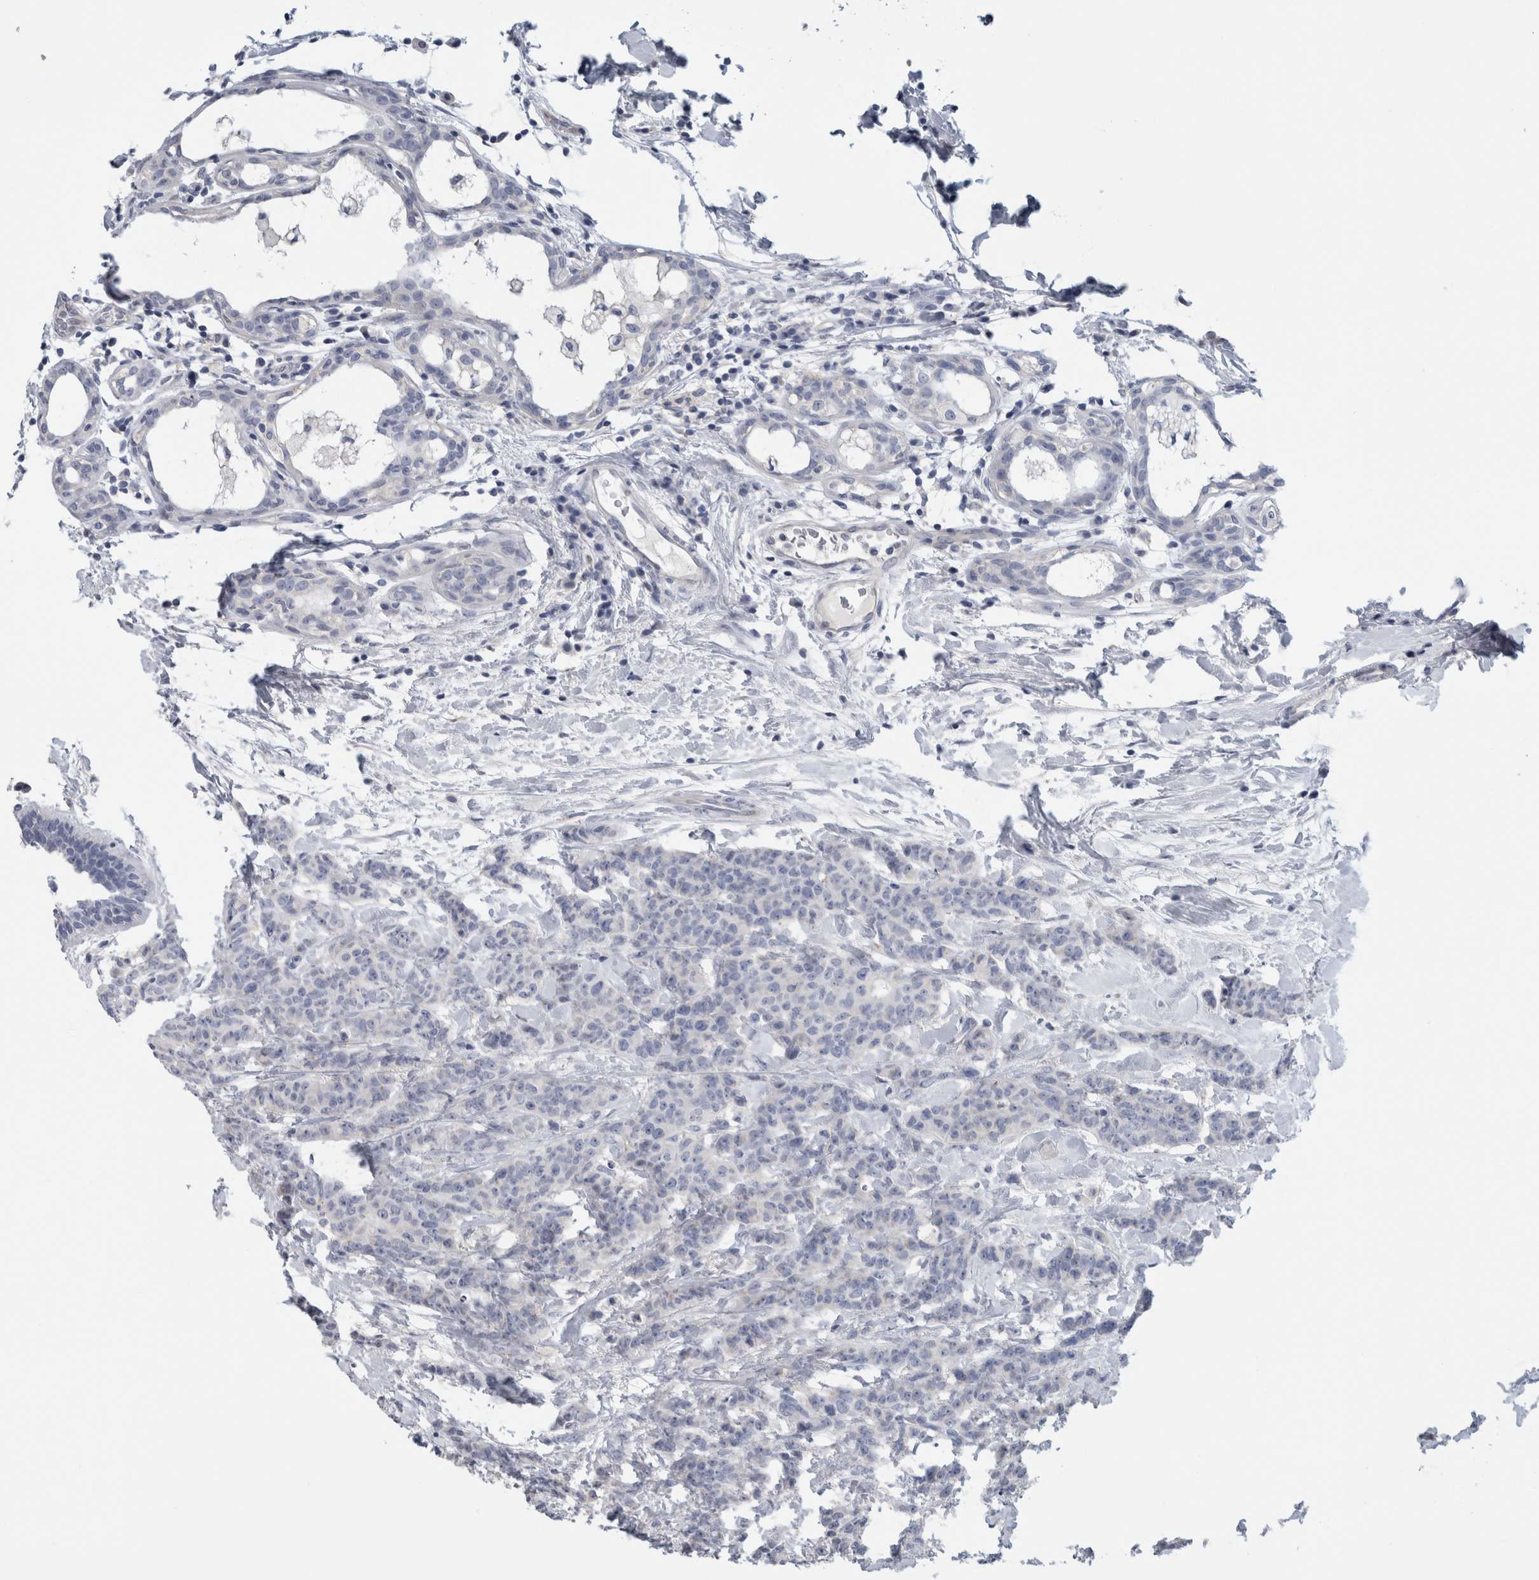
{"staining": {"intensity": "negative", "quantity": "none", "location": "none"}, "tissue": "breast cancer", "cell_type": "Tumor cells", "image_type": "cancer", "snomed": [{"axis": "morphology", "description": "Normal tissue, NOS"}, {"axis": "morphology", "description": "Duct carcinoma"}, {"axis": "topography", "description": "Breast"}], "caption": "IHC micrograph of neoplastic tissue: human breast invasive ductal carcinoma stained with DAB (3,3'-diaminobenzidine) exhibits no significant protein positivity in tumor cells.", "gene": "TARBP1", "patient": {"sex": "female", "age": 40}}